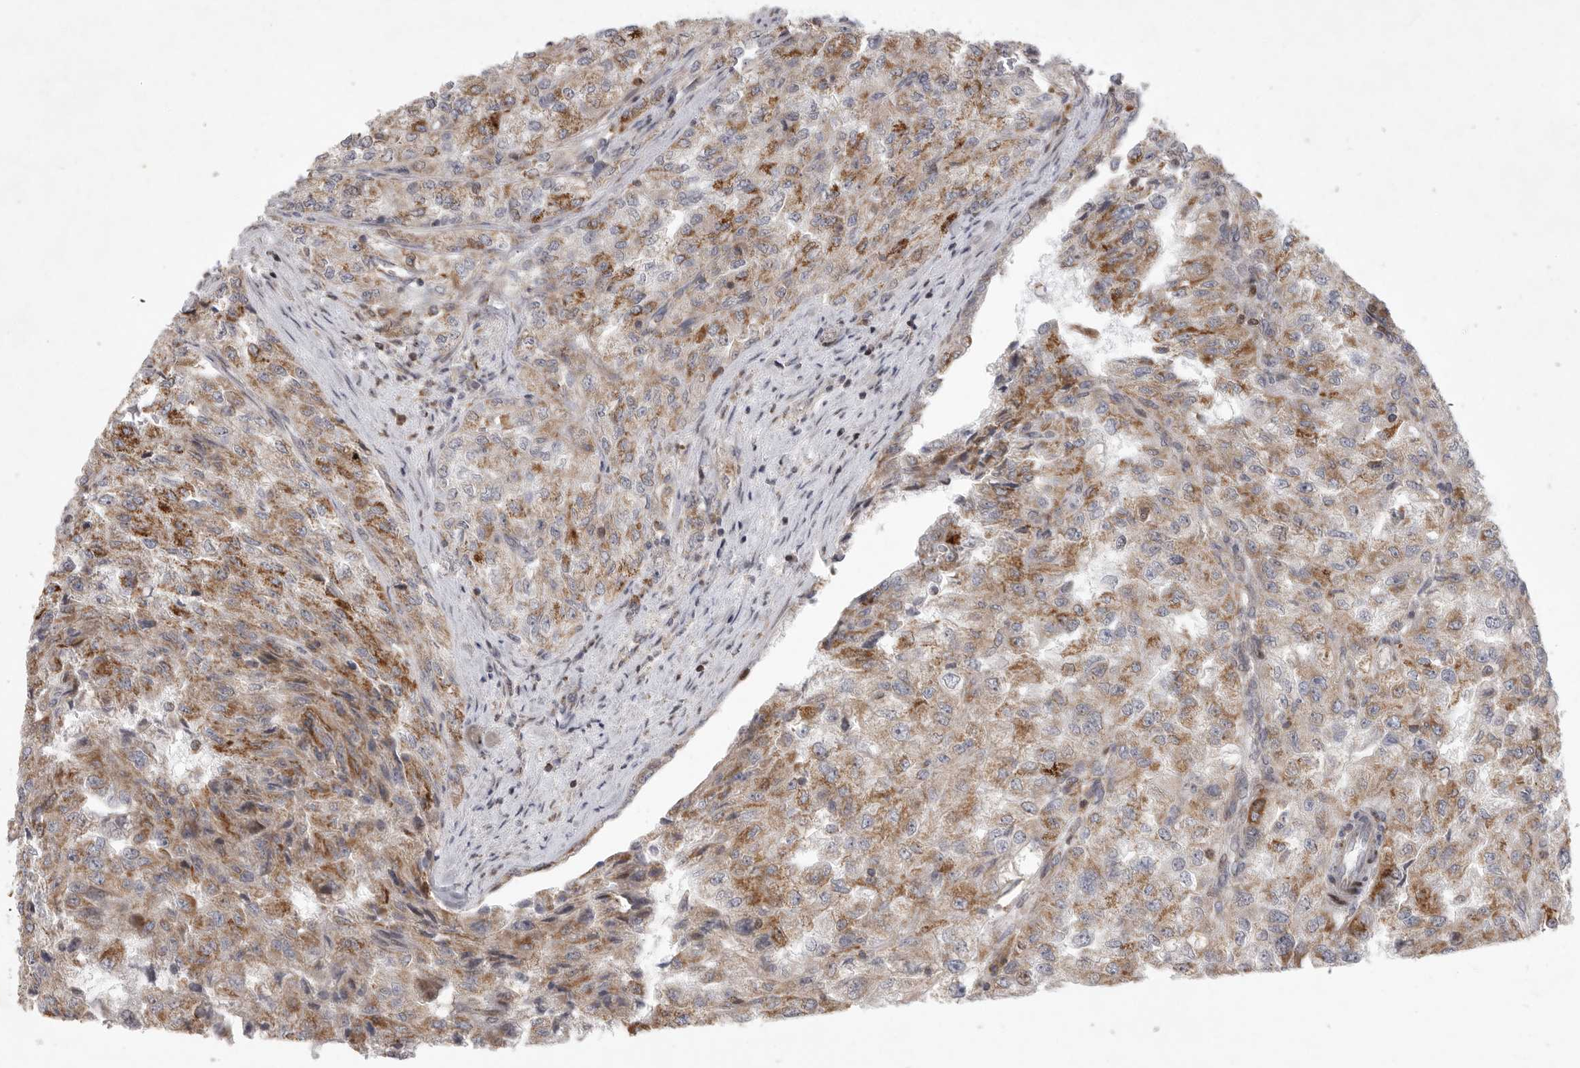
{"staining": {"intensity": "moderate", "quantity": ">75%", "location": "cytoplasmic/membranous"}, "tissue": "renal cancer", "cell_type": "Tumor cells", "image_type": "cancer", "snomed": [{"axis": "morphology", "description": "Adenocarcinoma, NOS"}, {"axis": "topography", "description": "Kidney"}], "caption": "Immunohistochemical staining of human renal adenocarcinoma displays moderate cytoplasmic/membranous protein expression in approximately >75% of tumor cells. (DAB = brown stain, brightfield microscopy at high magnification).", "gene": "MPZL1", "patient": {"sex": "female", "age": 54}}